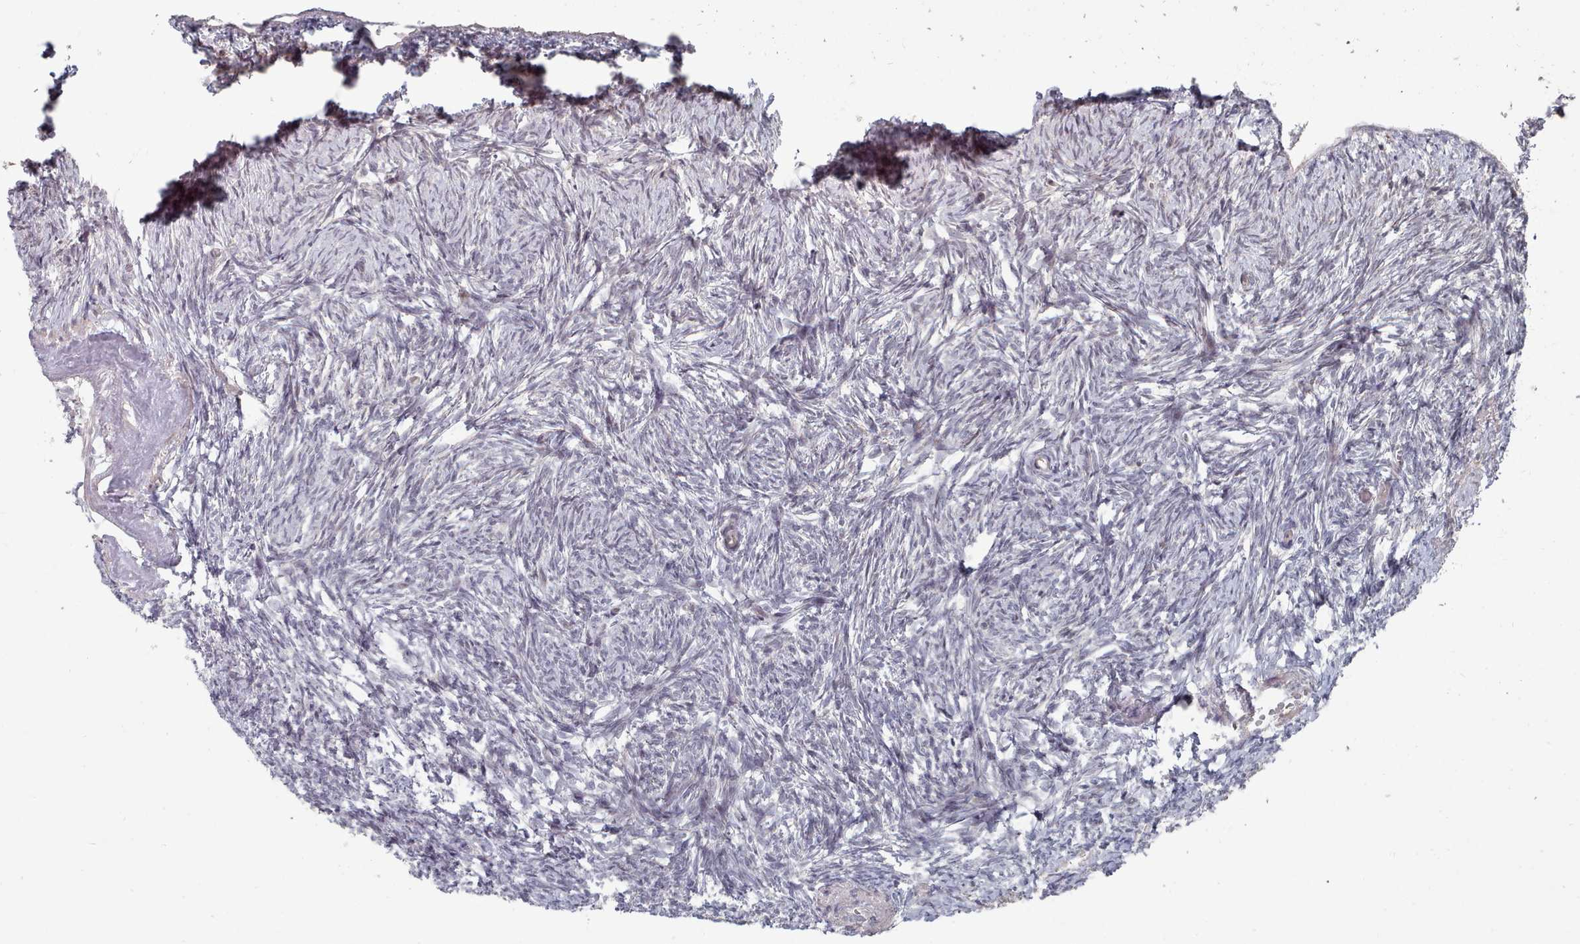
{"staining": {"intensity": "negative", "quantity": "none", "location": "none"}, "tissue": "ovary", "cell_type": "Ovarian stroma cells", "image_type": "normal", "snomed": [{"axis": "morphology", "description": "Normal tissue, NOS"}, {"axis": "topography", "description": "Ovary"}], "caption": "This is a micrograph of immunohistochemistry (IHC) staining of unremarkable ovary, which shows no staining in ovarian stroma cells.", "gene": "CPSF4", "patient": {"sex": "female", "age": 51}}